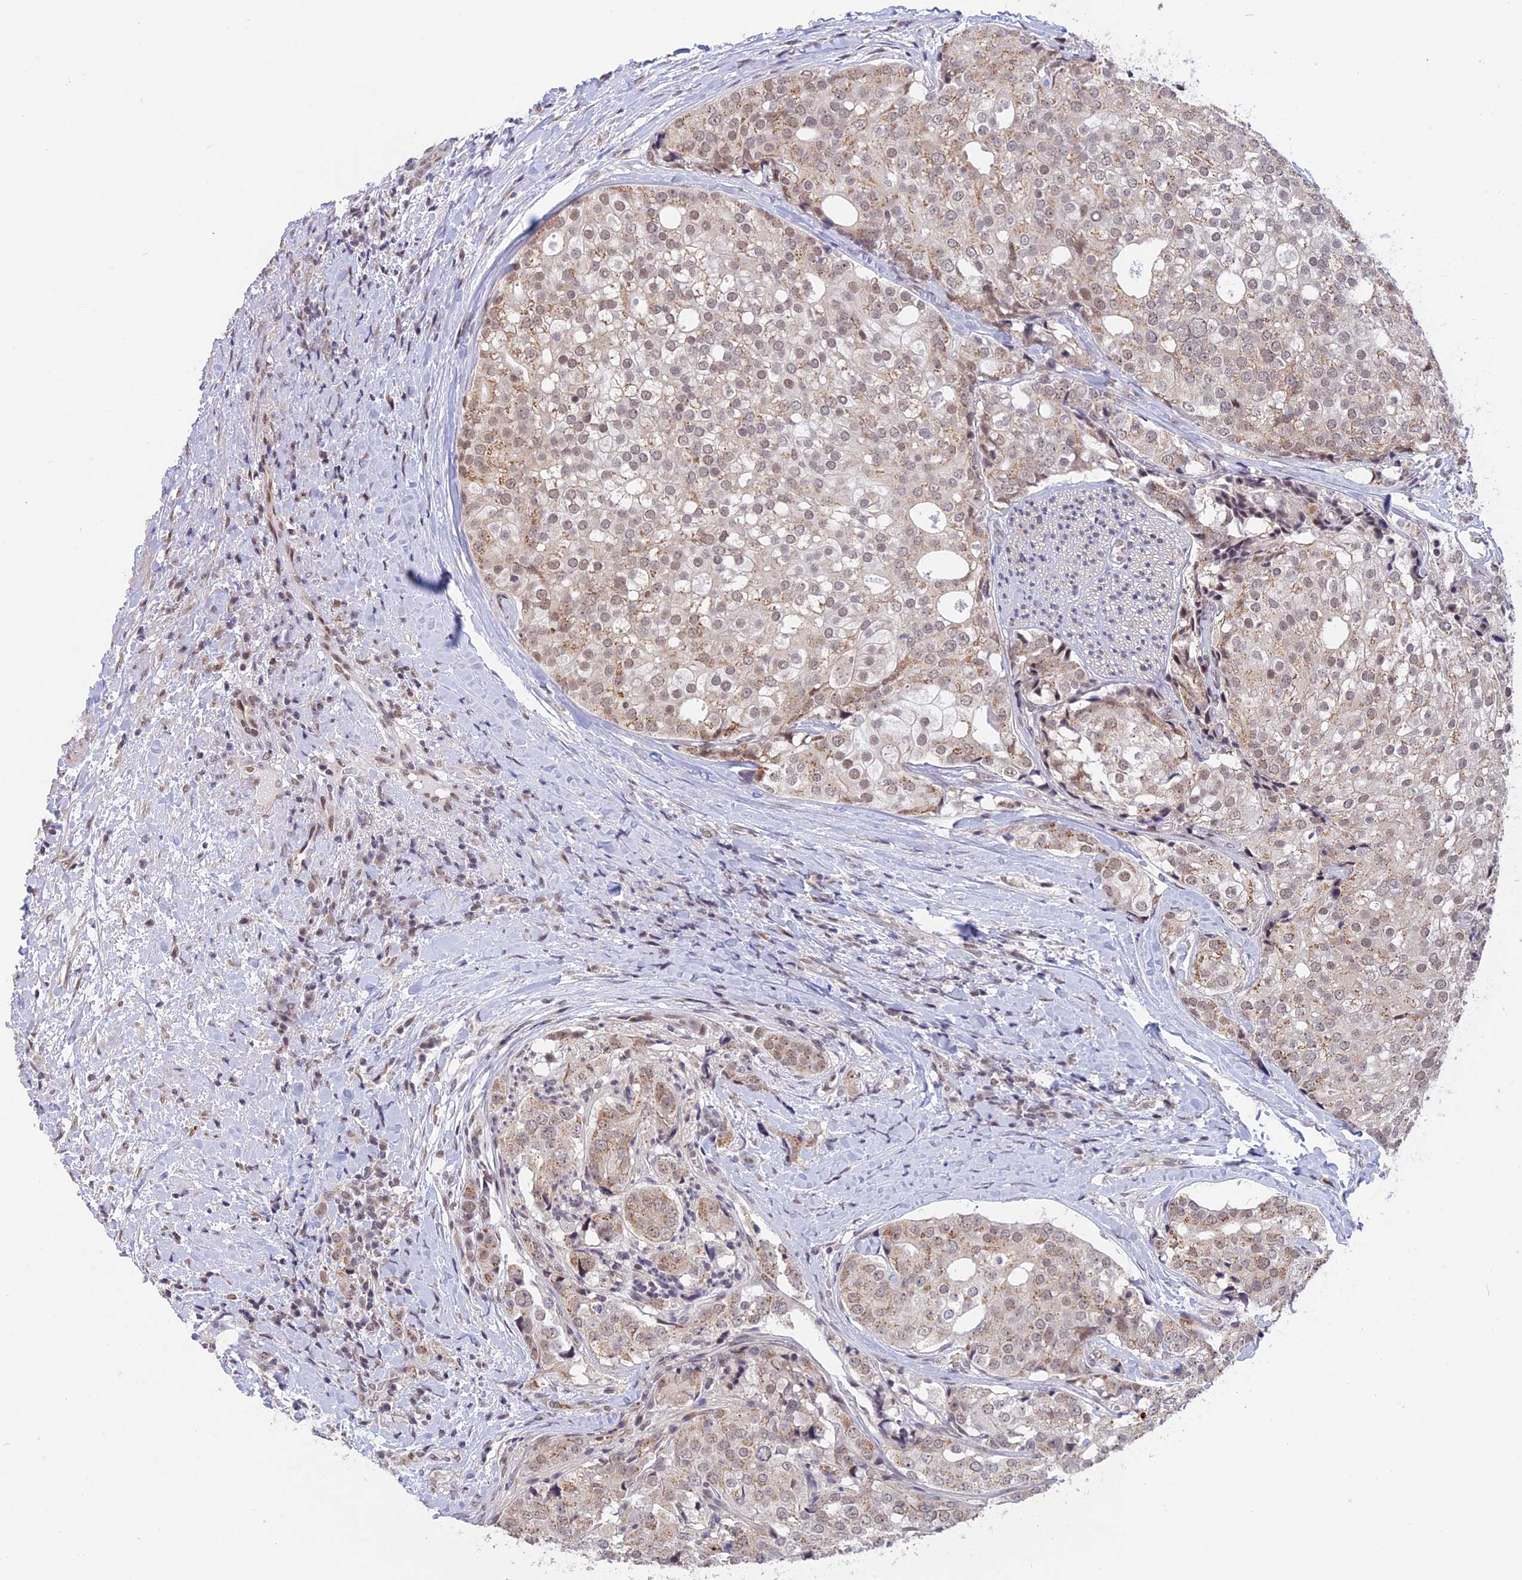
{"staining": {"intensity": "weak", "quantity": "25%-75%", "location": "cytoplasmic/membranous"}, "tissue": "prostate cancer", "cell_type": "Tumor cells", "image_type": "cancer", "snomed": [{"axis": "morphology", "description": "Adenocarcinoma, High grade"}, {"axis": "topography", "description": "Prostate"}], "caption": "IHC photomicrograph of neoplastic tissue: prostate adenocarcinoma (high-grade) stained using immunohistochemistry demonstrates low levels of weak protein expression localized specifically in the cytoplasmic/membranous of tumor cells, appearing as a cytoplasmic/membranous brown color.", "gene": "POLR2C", "patient": {"sex": "male", "age": 49}}